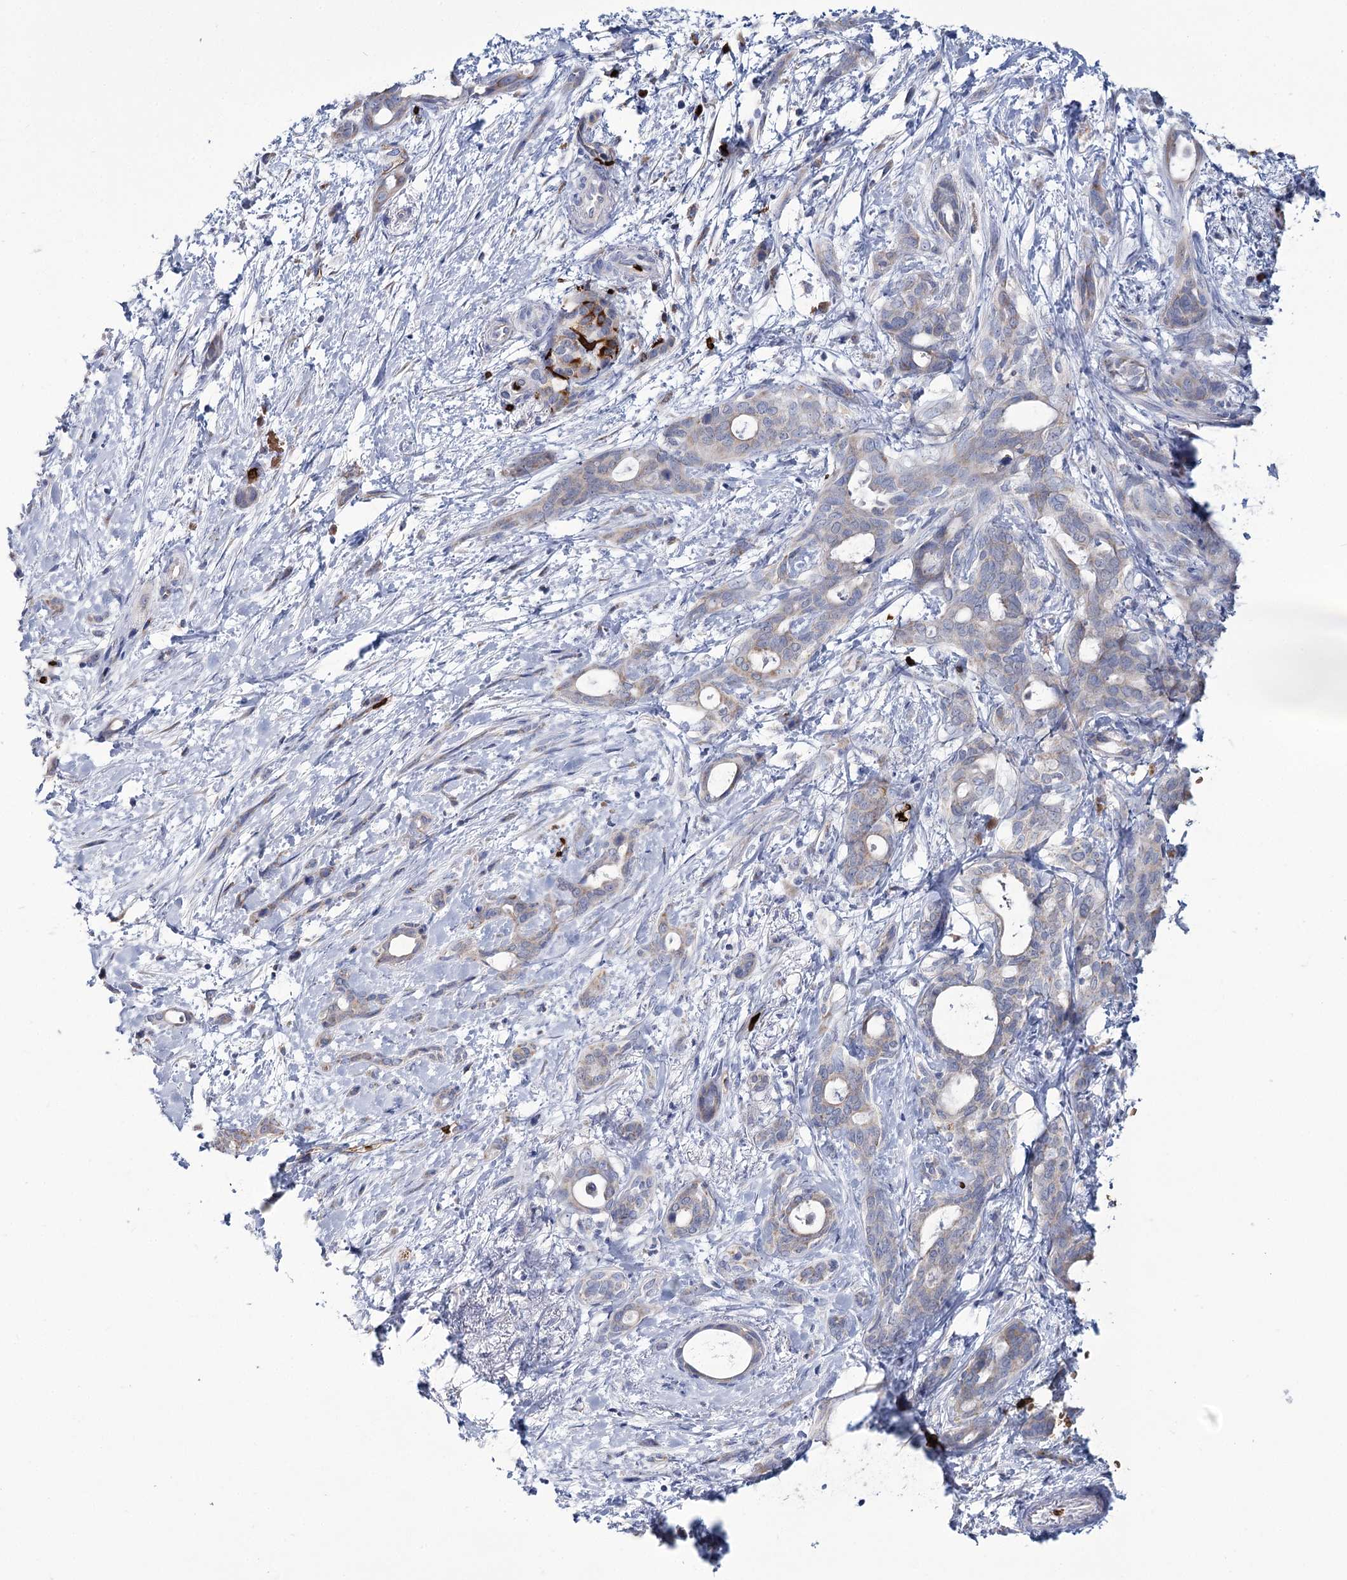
{"staining": {"intensity": "negative", "quantity": "none", "location": "none"}, "tissue": "pancreatic cancer", "cell_type": "Tumor cells", "image_type": "cancer", "snomed": [{"axis": "morphology", "description": "Normal tissue, NOS"}, {"axis": "morphology", "description": "Adenocarcinoma, NOS"}, {"axis": "topography", "description": "Pancreas"}, {"axis": "topography", "description": "Peripheral nerve tissue"}], "caption": "Immunohistochemistry histopathology image of pancreatic cancer stained for a protein (brown), which demonstrates no positivity in tumor cells.", "gene": "GBF1", "patient": {"sex": "female", "age": 63}}